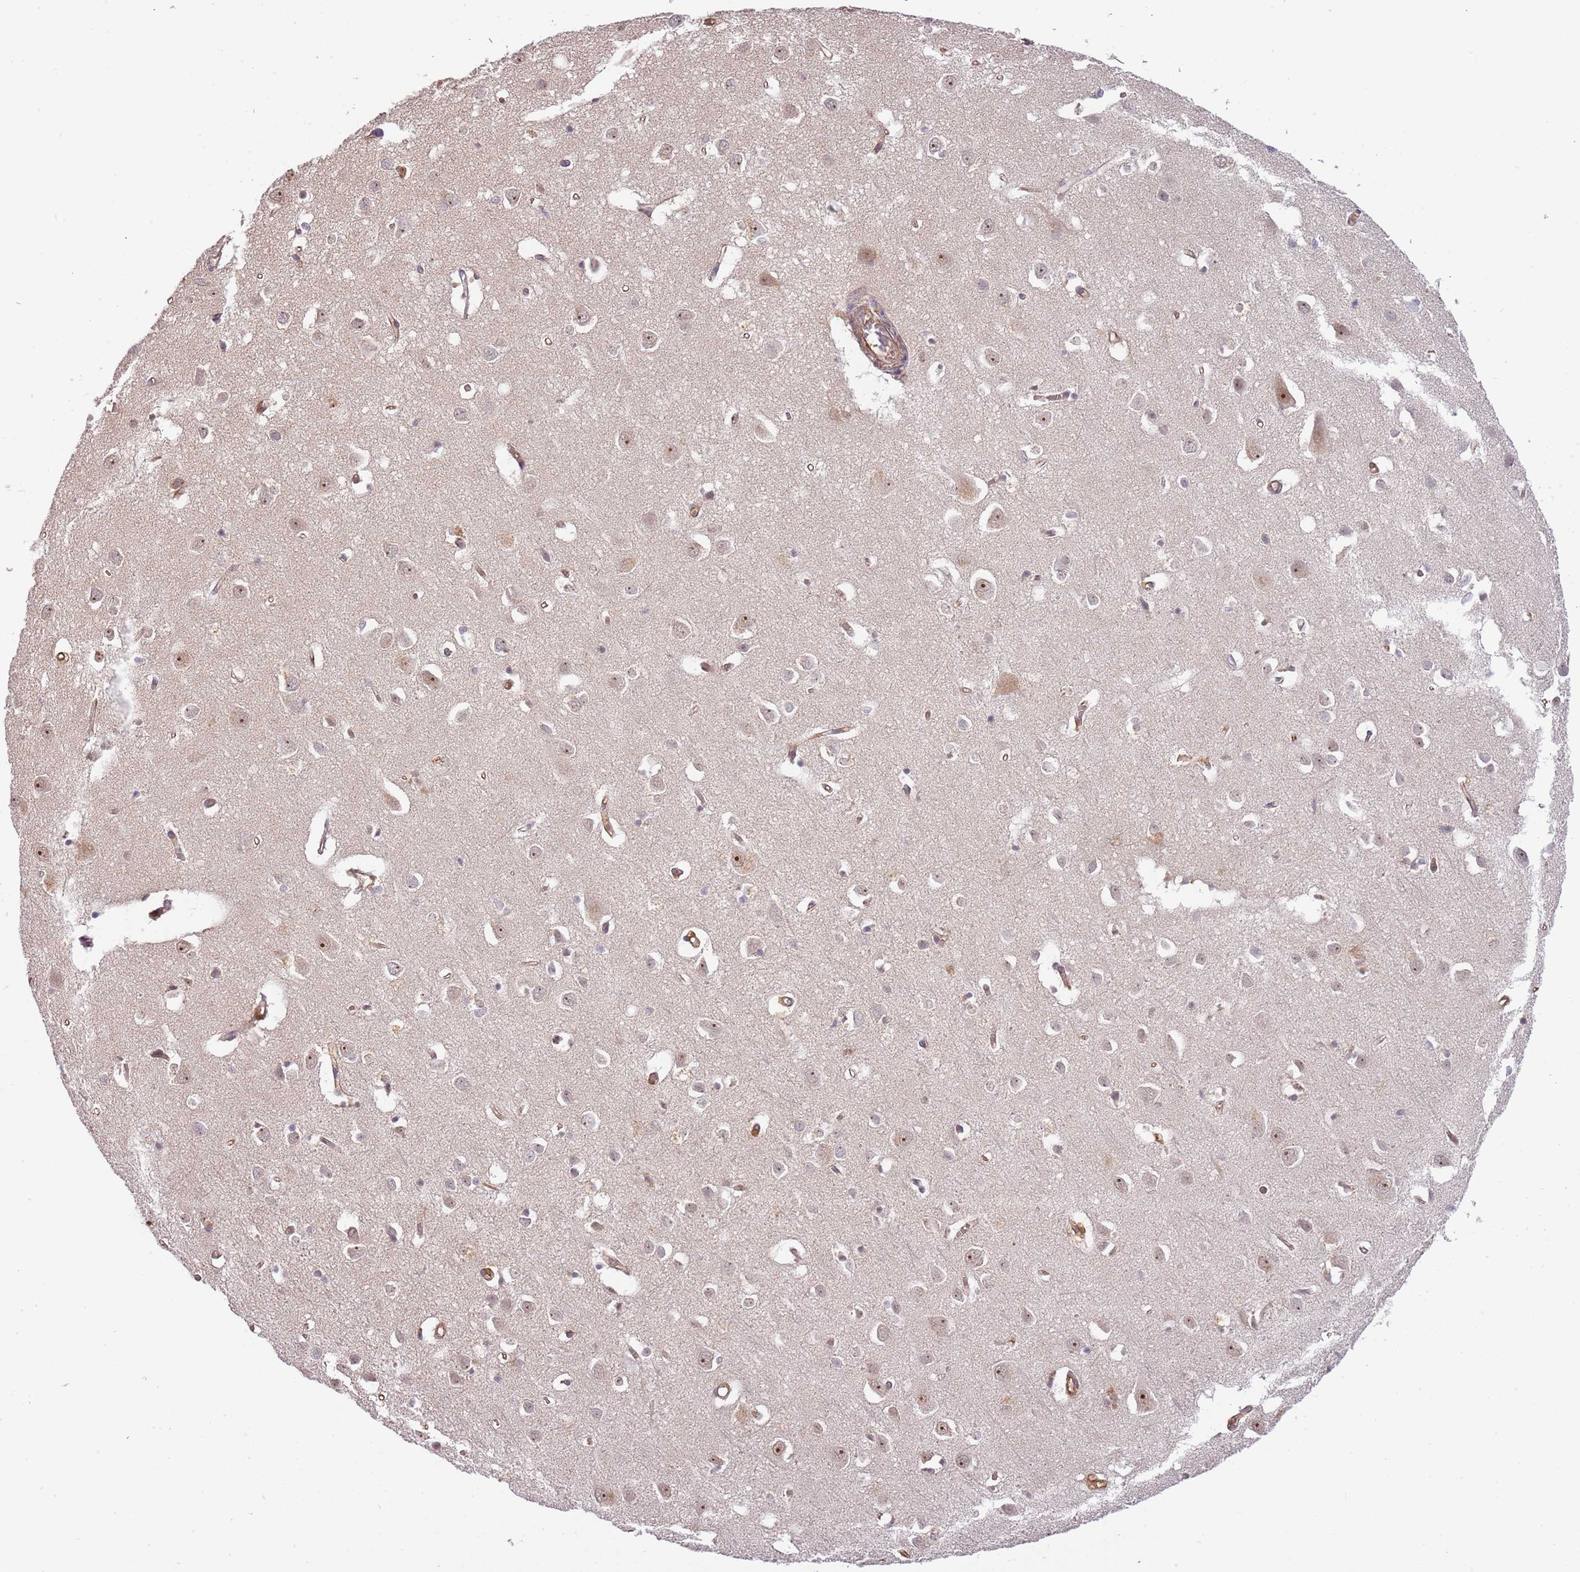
{"staining": {"intensity": "moderate", "quantity": ">75%", "location": "cytoplasmic/membranous,nuclear"}, "tissue": "cerebral cortex", "cell_type": "Endothelial cells", "image_type": "normal", "snomed": [{"axis": "morphology", "description": "Normal tissue, NOS"}, {"axis": "topography", "description": "Cerebral cortex"}], "caption": "An image of human cerebral cortex stained for a protein displays moderate cytoplasmic/membranous,nuclear brown staining in endothelial cells.", "gene": "SURF2", "patient": {"sex": "female", "age": 64}}